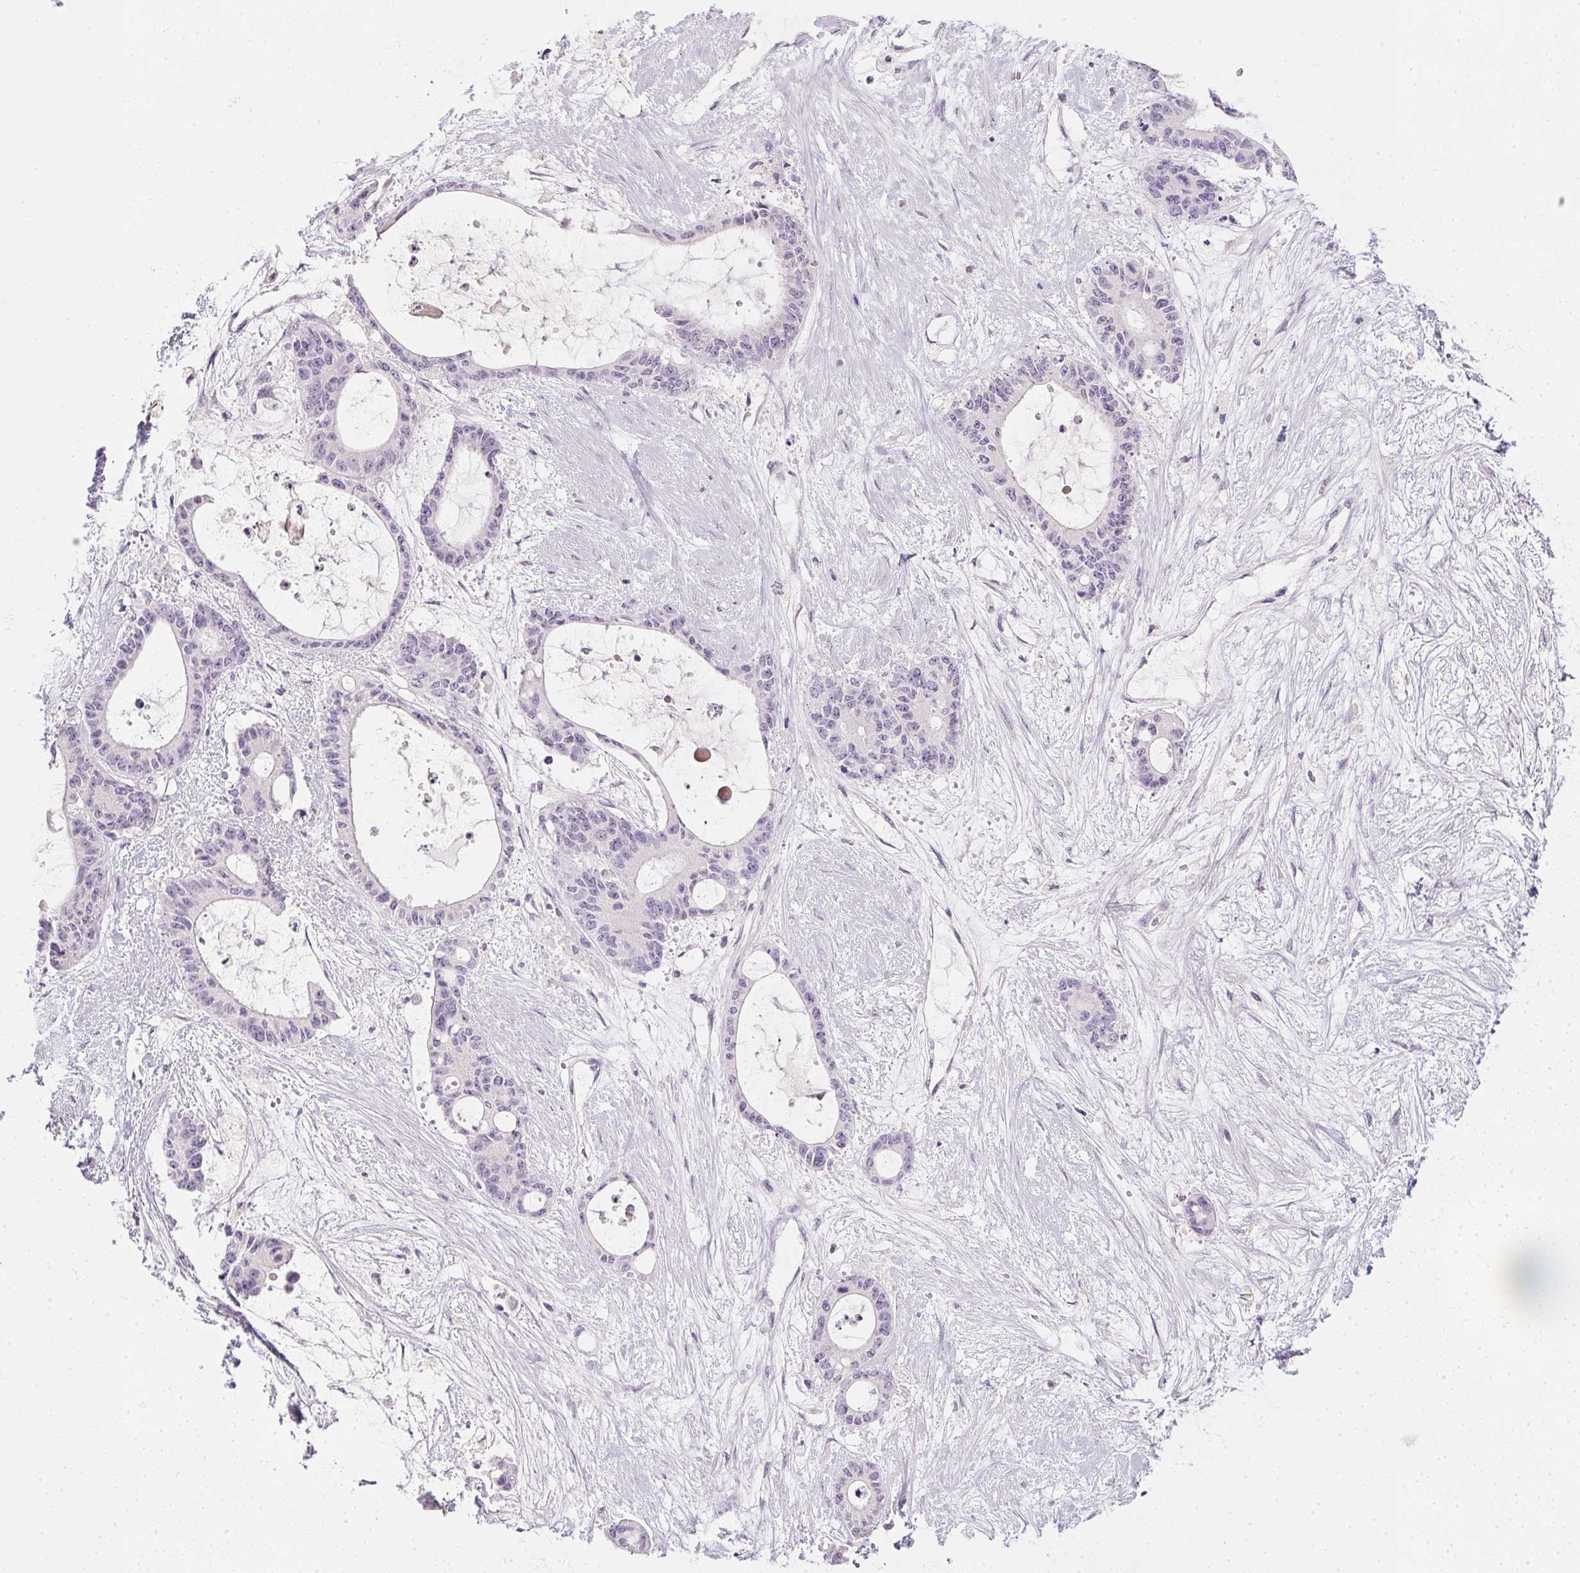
{"staining": {"intensity": "negative", "quantity": "none", "location": "none"}, "tissue": "liver cancer", "cell_type": "Tumor cells", "image_type": "cancer", "snomed": [{"axis": "morphology", "description": "Normal tissue, NOS"}, {"axis": "morphology", "description": "Cholangiocarcinoma"}, {"axis": "topography", "description": "Liver"}, {"axis": "topography", "description": "Peripheral nerve tissue"}], "caption": "Liver cancer was stained to show a protein in brown. There is no significant positivity in tumor cells.", "gene": "TMEM72", "patient": {"sex": "female", "age": 73}}